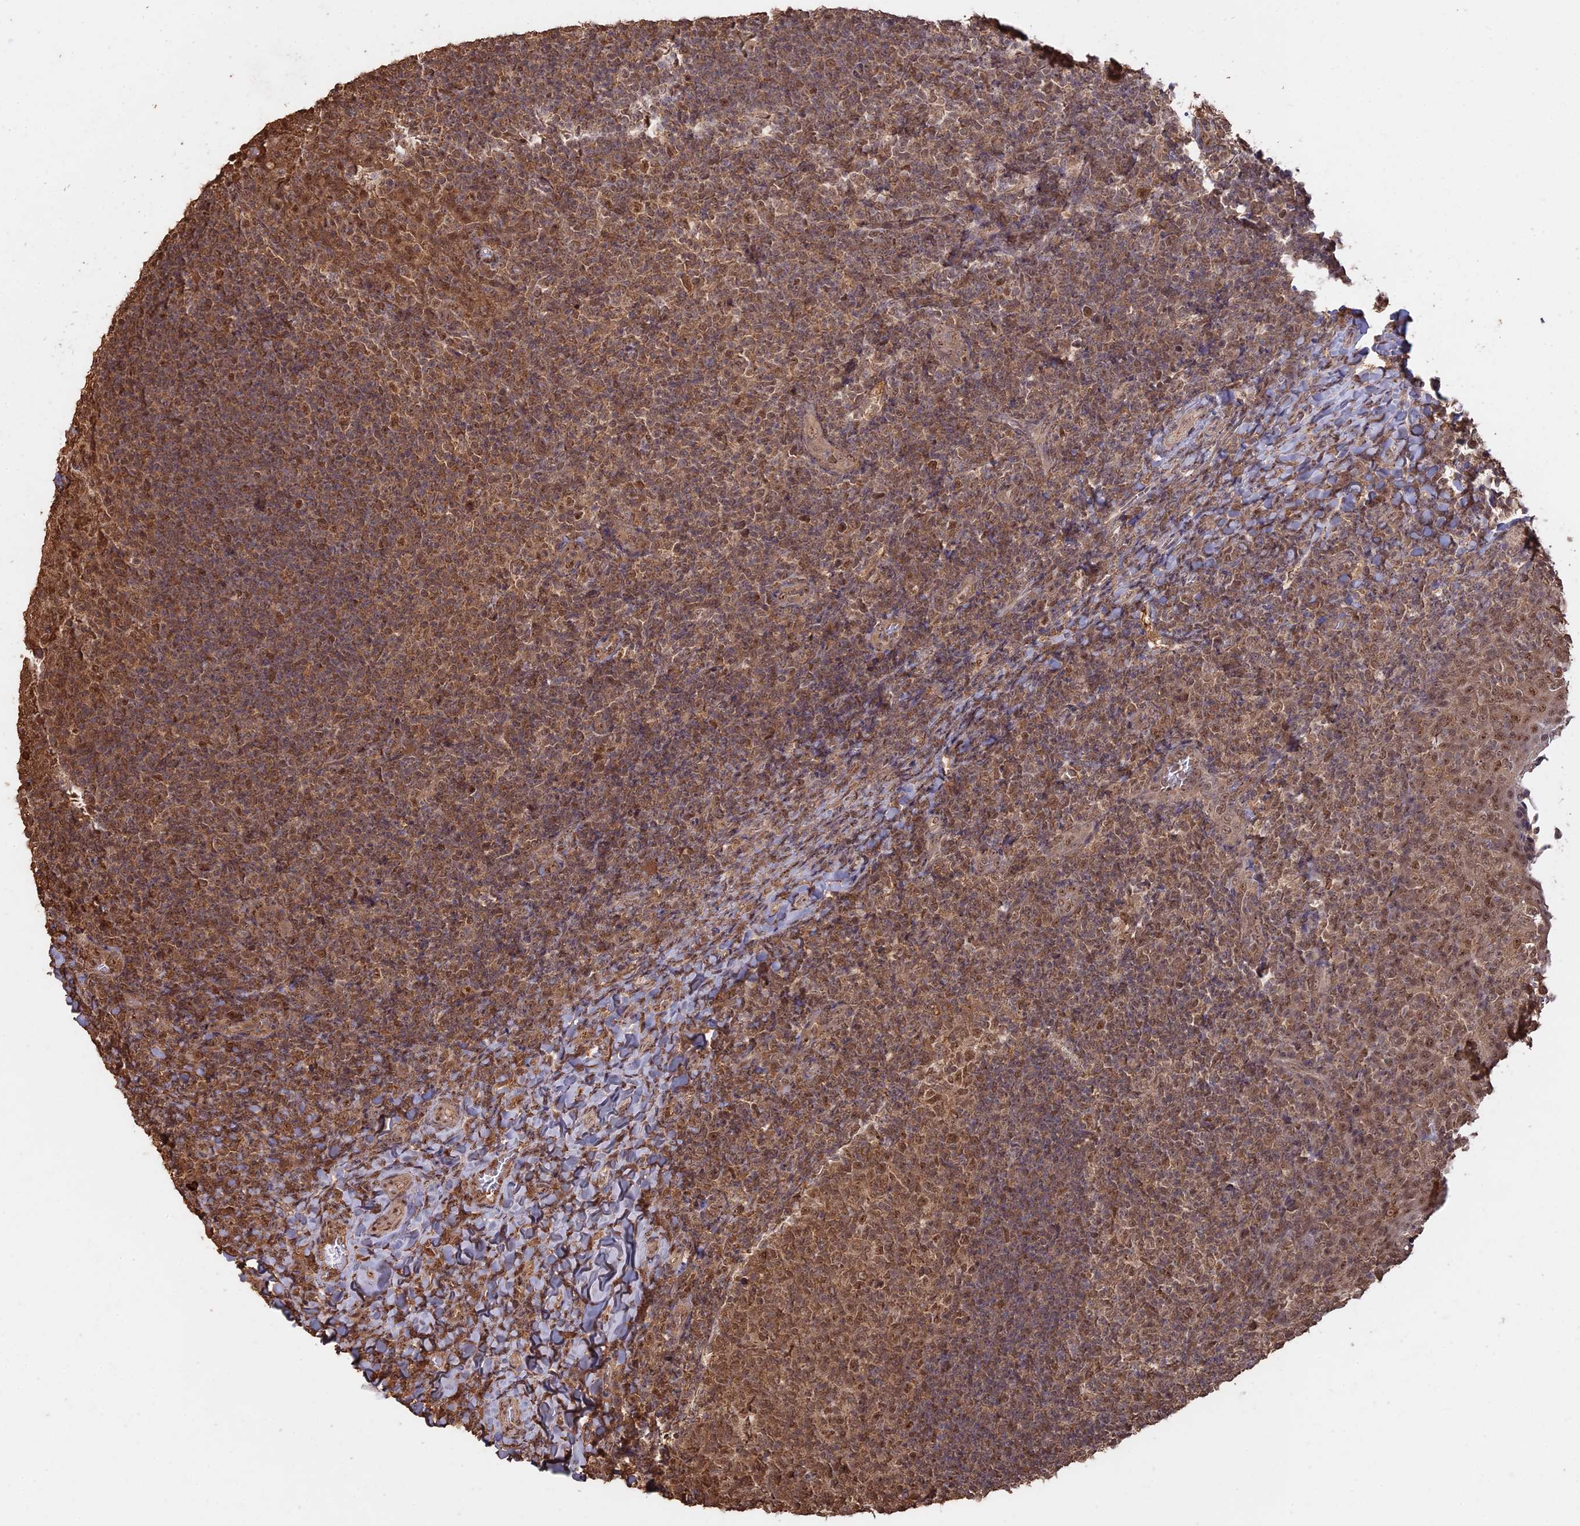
{"staining": {"intensity": "moderate", "quantity": ">75%", "location": "cytoplasmic/membranous,nuclear"}, "tissue": "tonsil", "cell_type": "Germinal center cells", "image_type": "normal", "snomed": [{"axis": "morphology", "description": "Normal tissue, NOS"}, {"axis": "topography", "description": "Tonsil"}], "caption": "Immunohistochemistry photomicrograph of benign tonsil: tonsil stained using immunohistochemistry reveals medium levels of moderate protein expression localized specifically in the cytoplasmic/membranous,nuclear of germinal center cells, appearing as a cytoplasmic/membranous,nuclear brown color.", "gene": "PSMC6", "patient": {"sex": "female", "age": 10}}